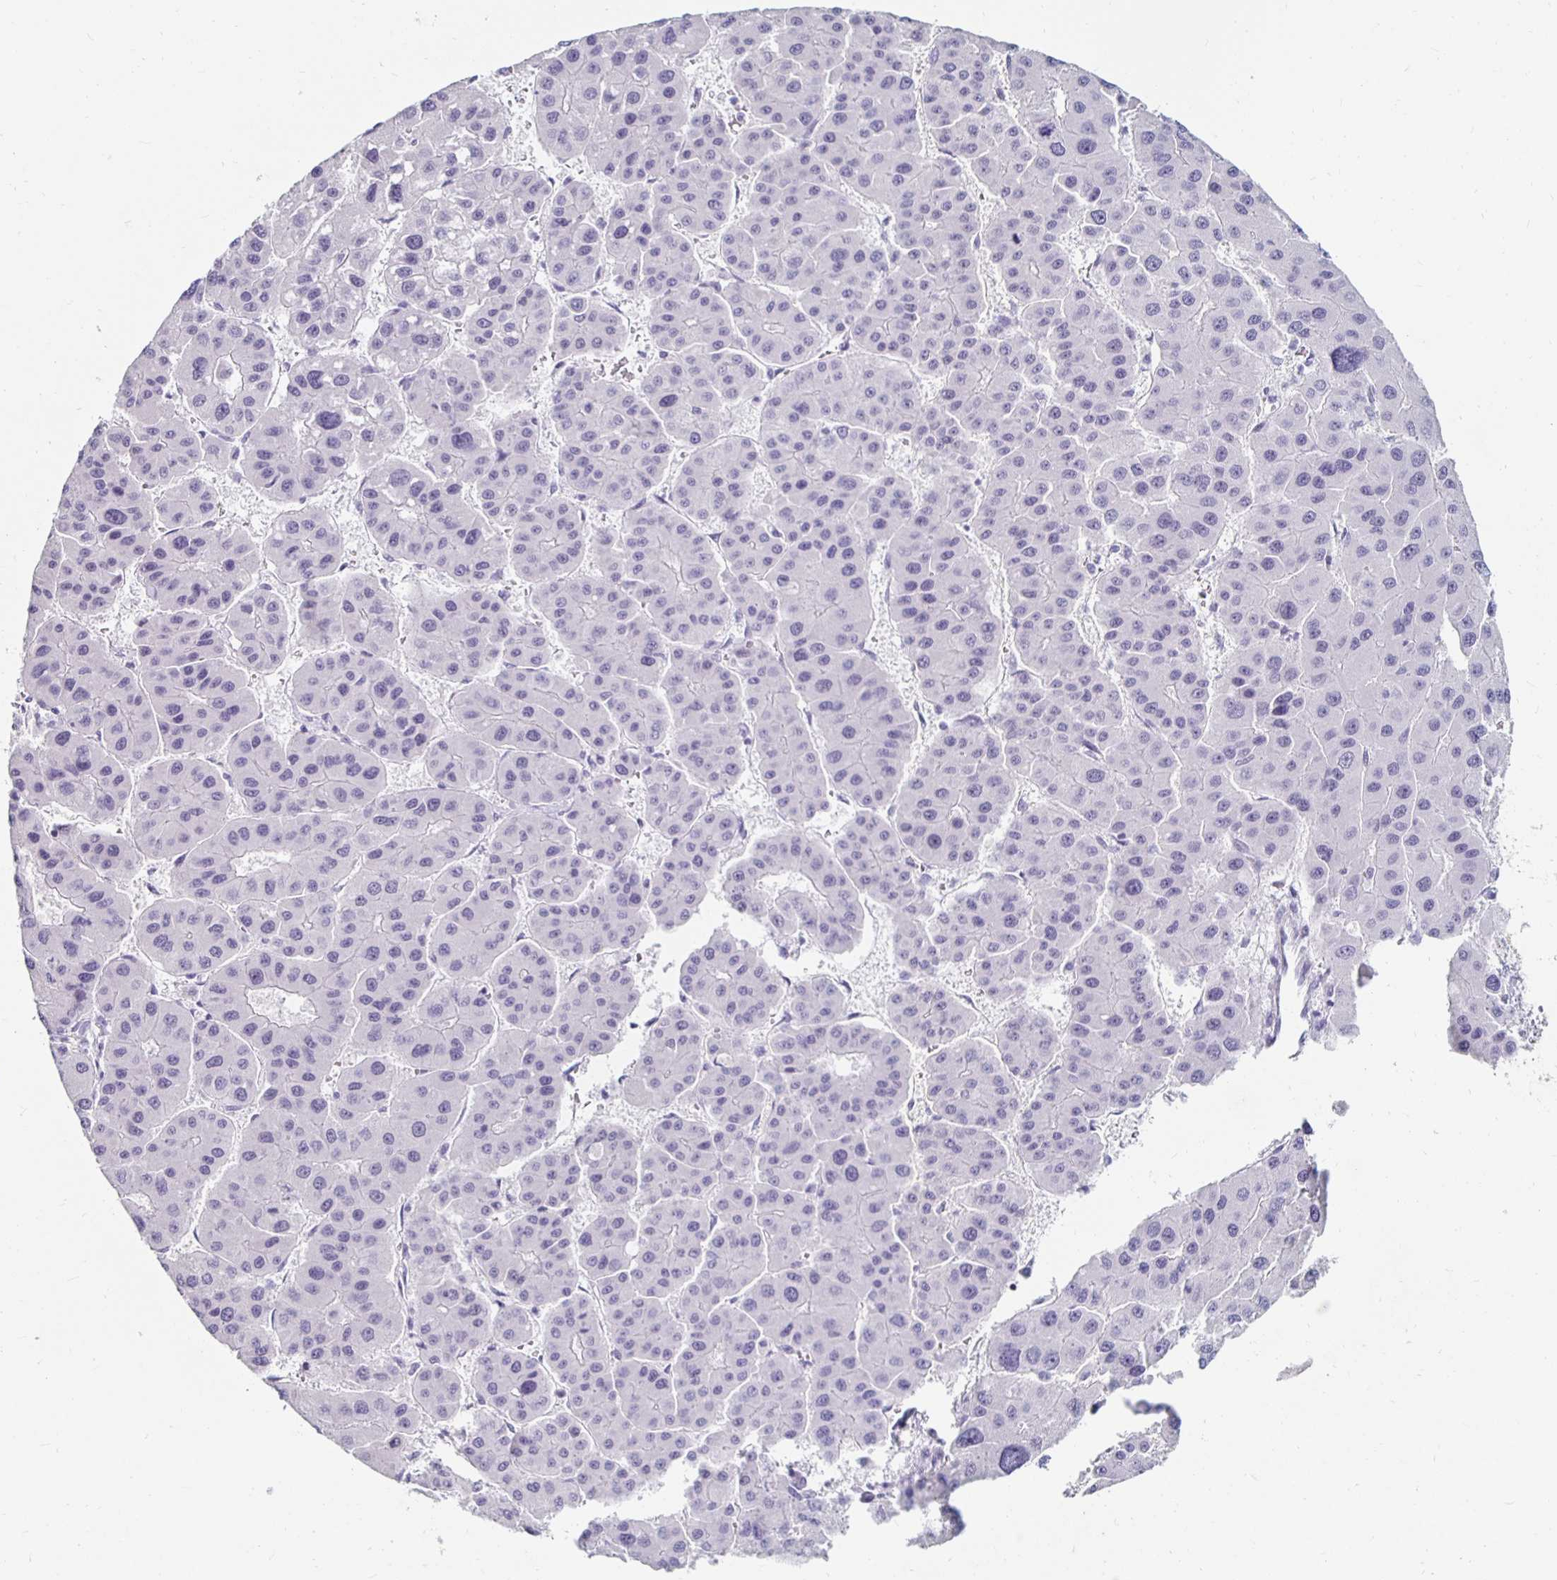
{"staining": {"intensity": "negative", "quantity": "none", "location": "none"}, "tissue": "liver cancer", "cell_type": "Tumor cells", "image_type": "cancer", "snomed": [{"axis": "morphology", "description": "Carcinoma, Hepatocellular, NOS"}, {"axis": "topography", "description": "Liver"}], "caption": "This is an immunohistochemistry image of human liver cancer (hepatocellular carcinoma). There is no positivity in tumor cells.", "gene": "KCNQ2", "patient": {"sex": "male", "age": 73}}